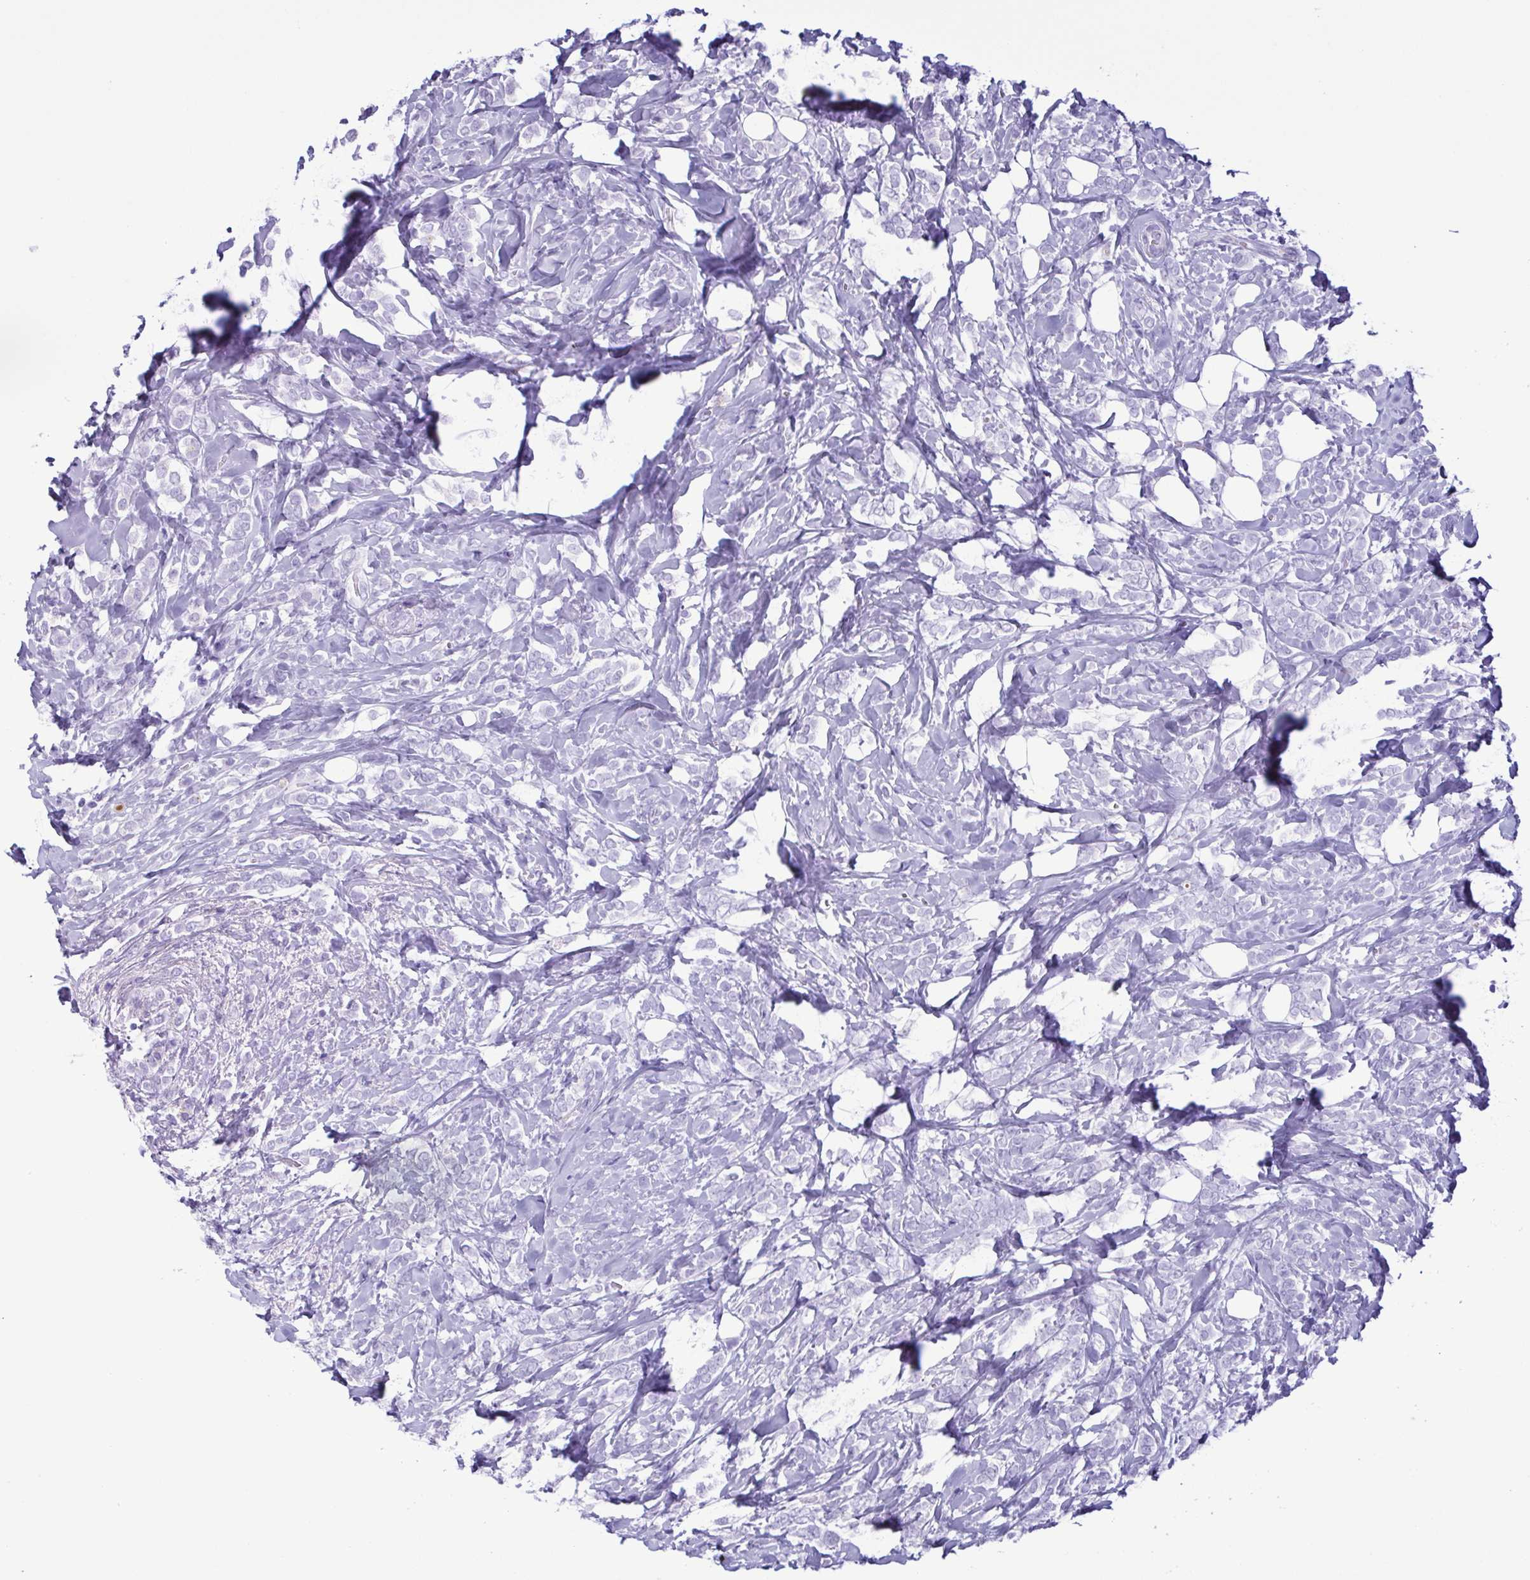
{"staining": {"intensity": "negative", "quantity": "none", "location": "none"}, "tissue": "breast cancer", "cell_type": "Tumor cells", "image_type": "cancer", "snomed": [{"axis": "morphology", "description": "Lobular carcinoma"}, {"axis": "topography", "description": "Breast"}], "caption": "This is a micrograph of immunohistochemistry (IHC) staining of lobular carcinoma (breast), which shows no expression in tumor cells. Brightfield microscopy of immunohistochemistry (IHC) stained with DAB (brown) and hematoxylin (blue), captured at high magnification.", "gene": "LTF", "patient": {"sex": "female", "age": 49}}